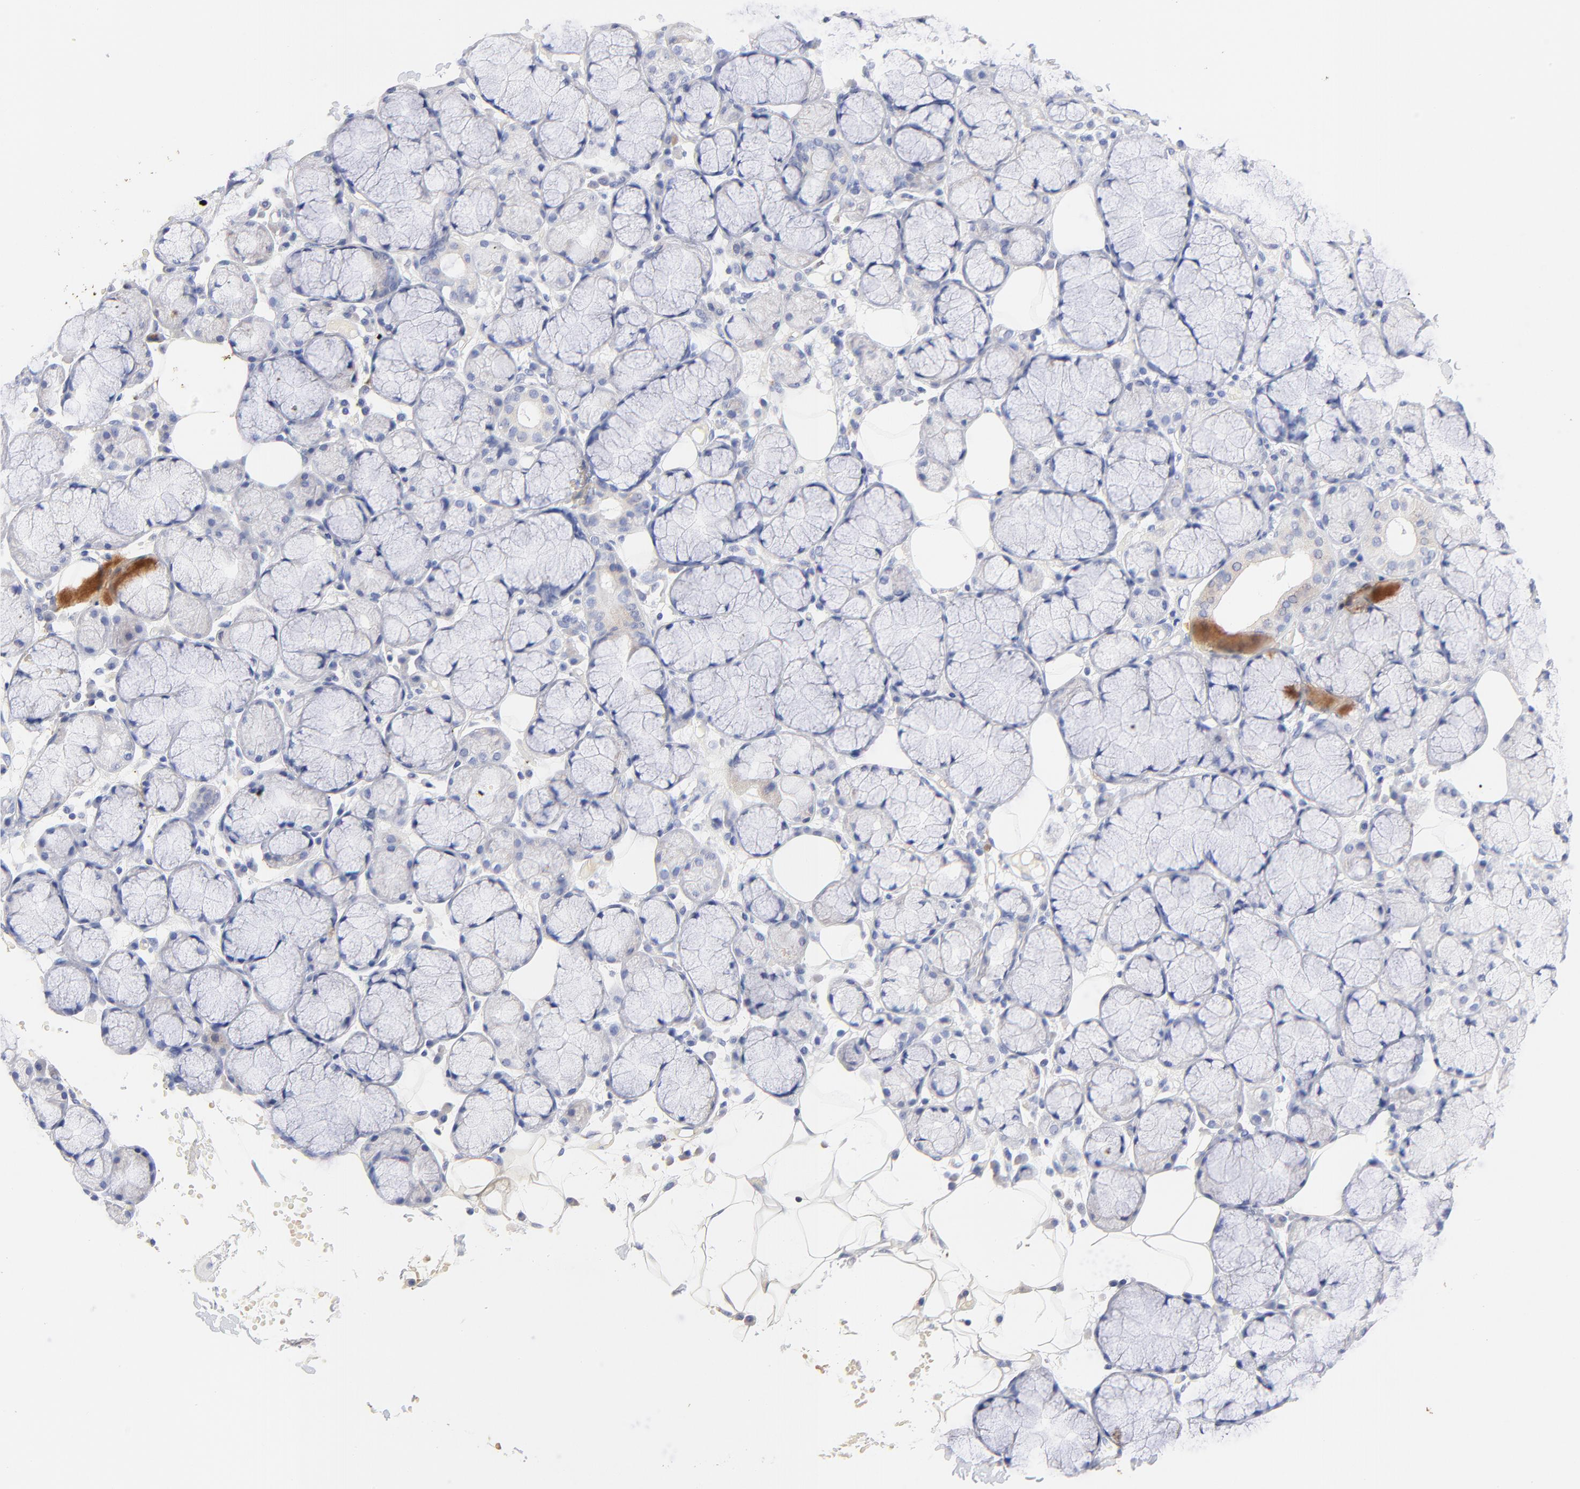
{"staining": {"intensity": "negative", "quantity": "none", "location": "none"}, "tissue": "salivary gland", "cell_type": "Glandular cells", "image_type": "normal", "snomed": [{"axis": "morphology", "description": "Normal tissue, NOS"}, {"axis": "topography", "description": "Skeletal muscle"}, {"axis": "topography", "description": "Oral tissue"}, {"axis": "topography", "description": "Salivary gland"}, {"axis": "topography", "description": "Peripheral nerve tissue"}], "caption": "This is an immunohistochemistry (IHC) histopathology image of normal human salivary gland. There is no expression in glandular cells.", "gene": "FBXO10", "patient": {"sex": "male", "age": 54}}